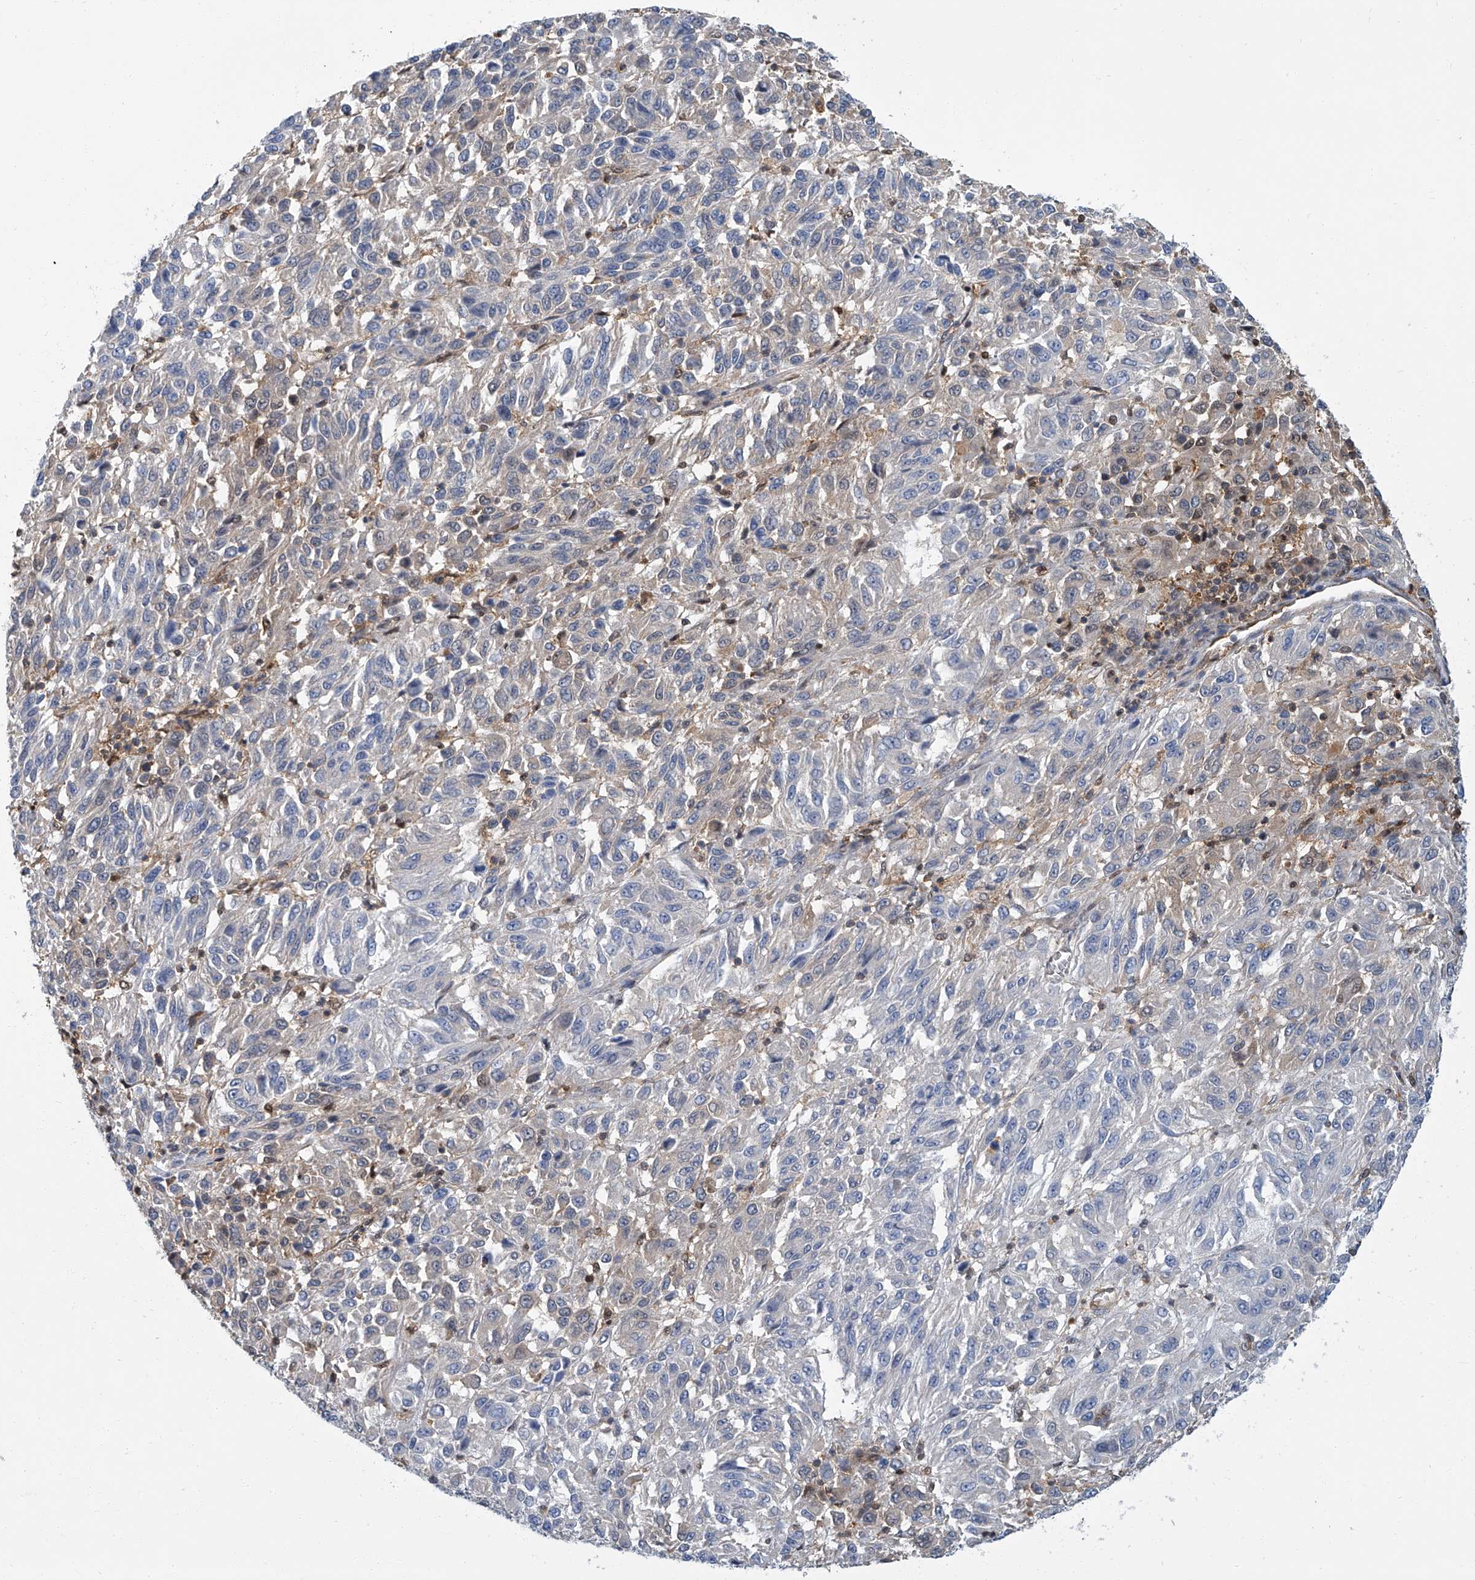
{"staining": {"intensity": "negative", "quantity": "none", "location": "none"}, "tissue": "melanoma", "cell_type": "Tumor cells", "image_type": "cancer", "snomed": [{"axis": "morphology", "description": "Malignant melanoma, Metastatic site"}, {"axis": "topography", "description": "Lung"}], "caption": "Malignant melanoma (metastatic site) was stained to show a protein in brown. There is no significant positivity in tumor cells. (DAB (3,3'-diaminobenzidine) immunohistochemistry, high magnification).", "gene": "PSMB10", "patient": {"sex": "male", "age": 64}}